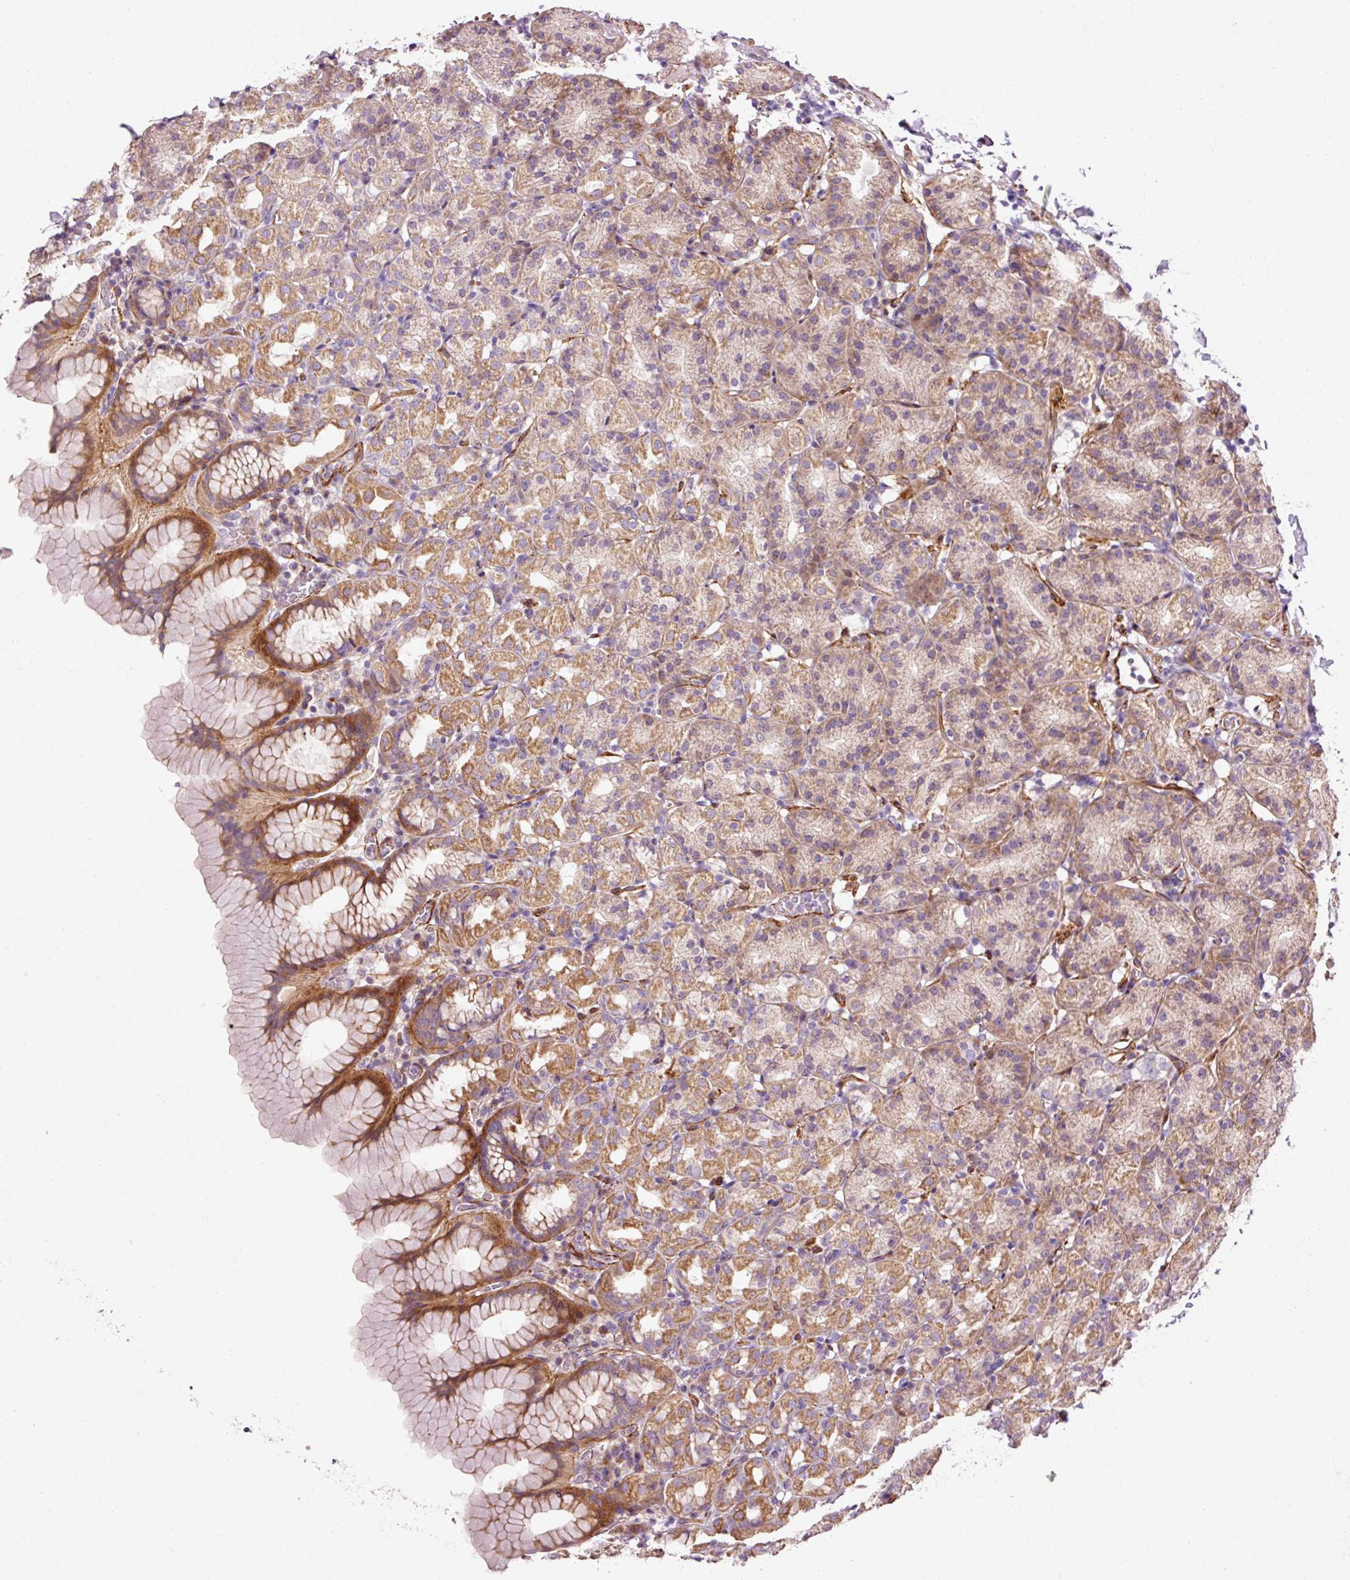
{"staining": {"intensity": "moderate", "quantity": "25%-75%", "location": "cytoplasmic/membranous"}, "tissue": "stomach", "cell_type": "Glandular cells", "image_type": "normal", "snomed": [{"axis": "morphology", "description": "Normal tissue, NOS"}, {"axis": "topography", "description": "Stomach, upper"}], "caption": "Benign stomach demonstrates moderate cytoplasmic/membranous positivity in approximately 25%-75% of glandular cells The protein is shown in brown color, while the nuclei are stained blue..", "gene": "ANKRD20A1", "patient": {"sex": "female", "age": 81}}